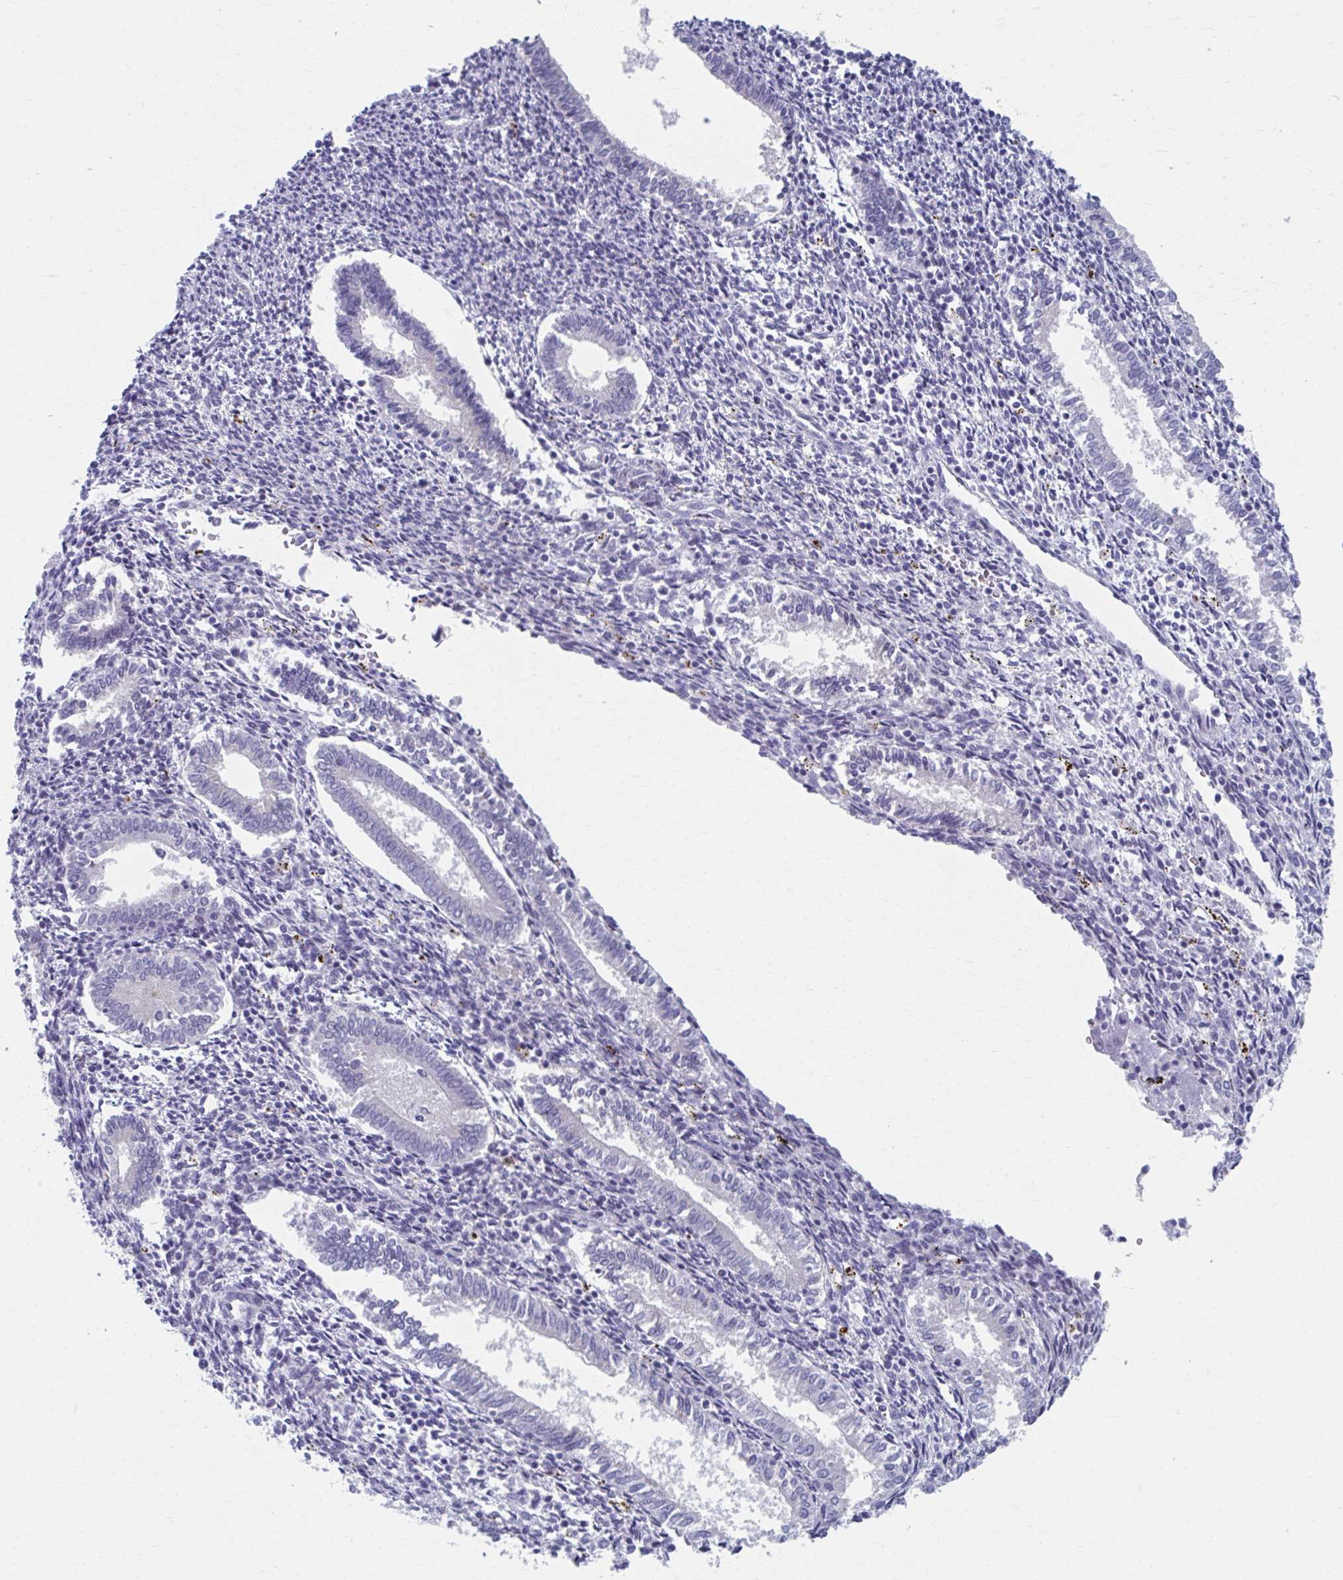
{"staining": {"intensity": "negative", "quantity": "none", "location": "none"}, "tissue": "endometrium", "cell_type": "Cells in endometrial stroma", "image_type": "normal", "snomed": [{"axis": "morphology", "description": "Normal tissue, NOS"}, {"axis": "topography", "description": "Endometrium"}], "caption": "DAB immunohistochemical staining of unremarkable human endometrium displays no significant positivity in cells in endometrial stroma. The staining is performed using DAB (3,3'-diaminobenzidine) brown chromogen with nuclei counter-stained in using hematoxylin.", "gene": "ABHD16B", "patient": {"sex": "female", "age": 41}}